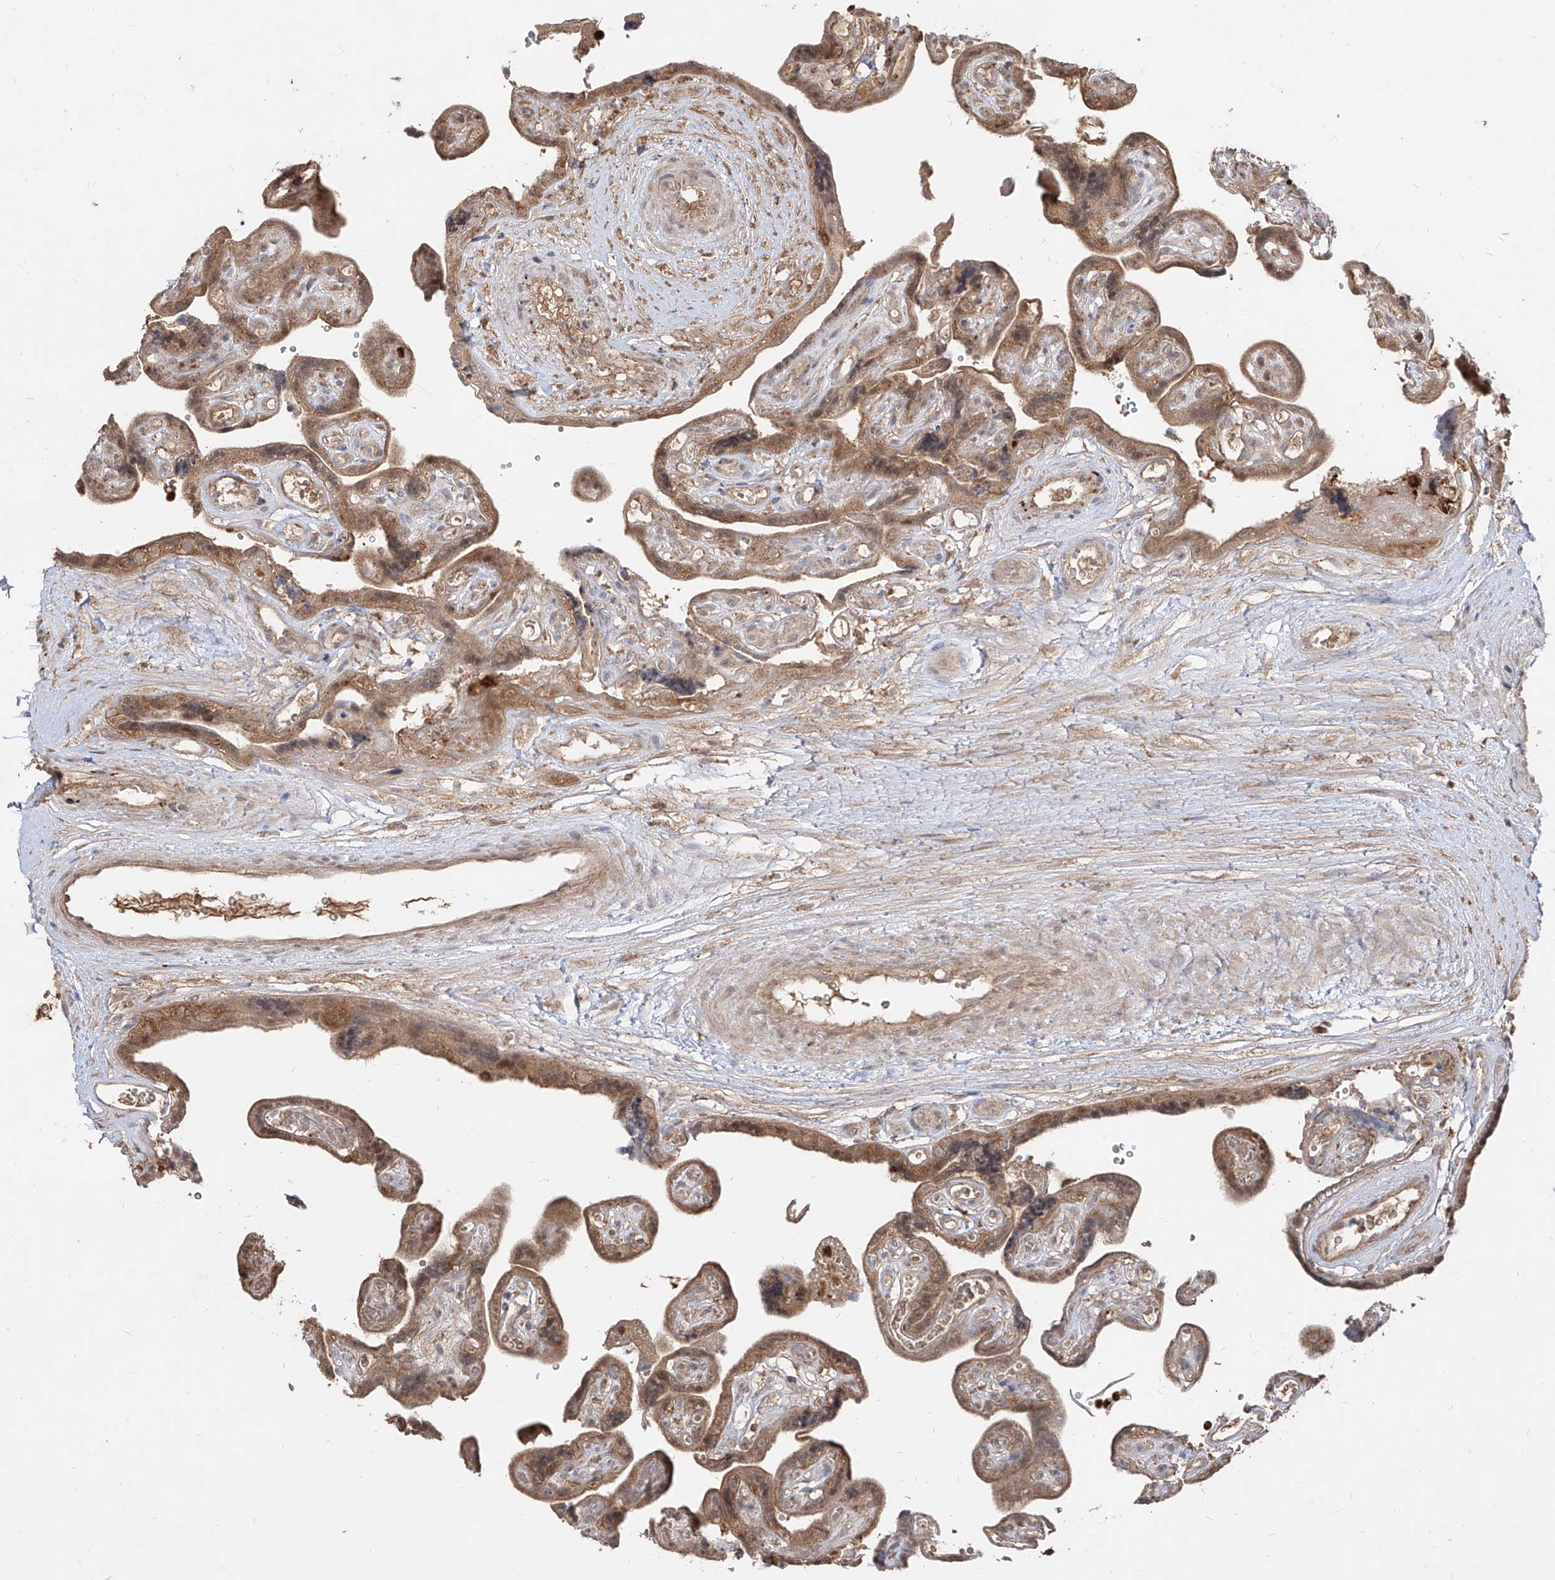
{"staining": {"intensity": "moderate", "quantity": ">75%", "location": "cytoplasmic/membranous"}, "tissue": "placenta", "cell_type": "Decidual cells", "image_type": "normal", "snomed": [{"axis": "morphology", "description": "Normal tissue, NOS"}, {"axis": "topography", "description": "Placenta"}], "caption": "High-magnification brightfield microscopy of unremarkable placenta stained with DAB (3,3'-diaminobenzidine) (brown) and counterstained with hematoxylin (blue). decidual cells exhibit moderate cytoplasmic/membranous positivity is identified in approximately>75% of cells. Using DAB (3,3'-diaminobenzidine) (brown) and hematoxylin (blue) stains, captured at high magnification using brightfield microscopy.", "gene": "AIM2", "patient": {"sex": "female", "age": 30}}